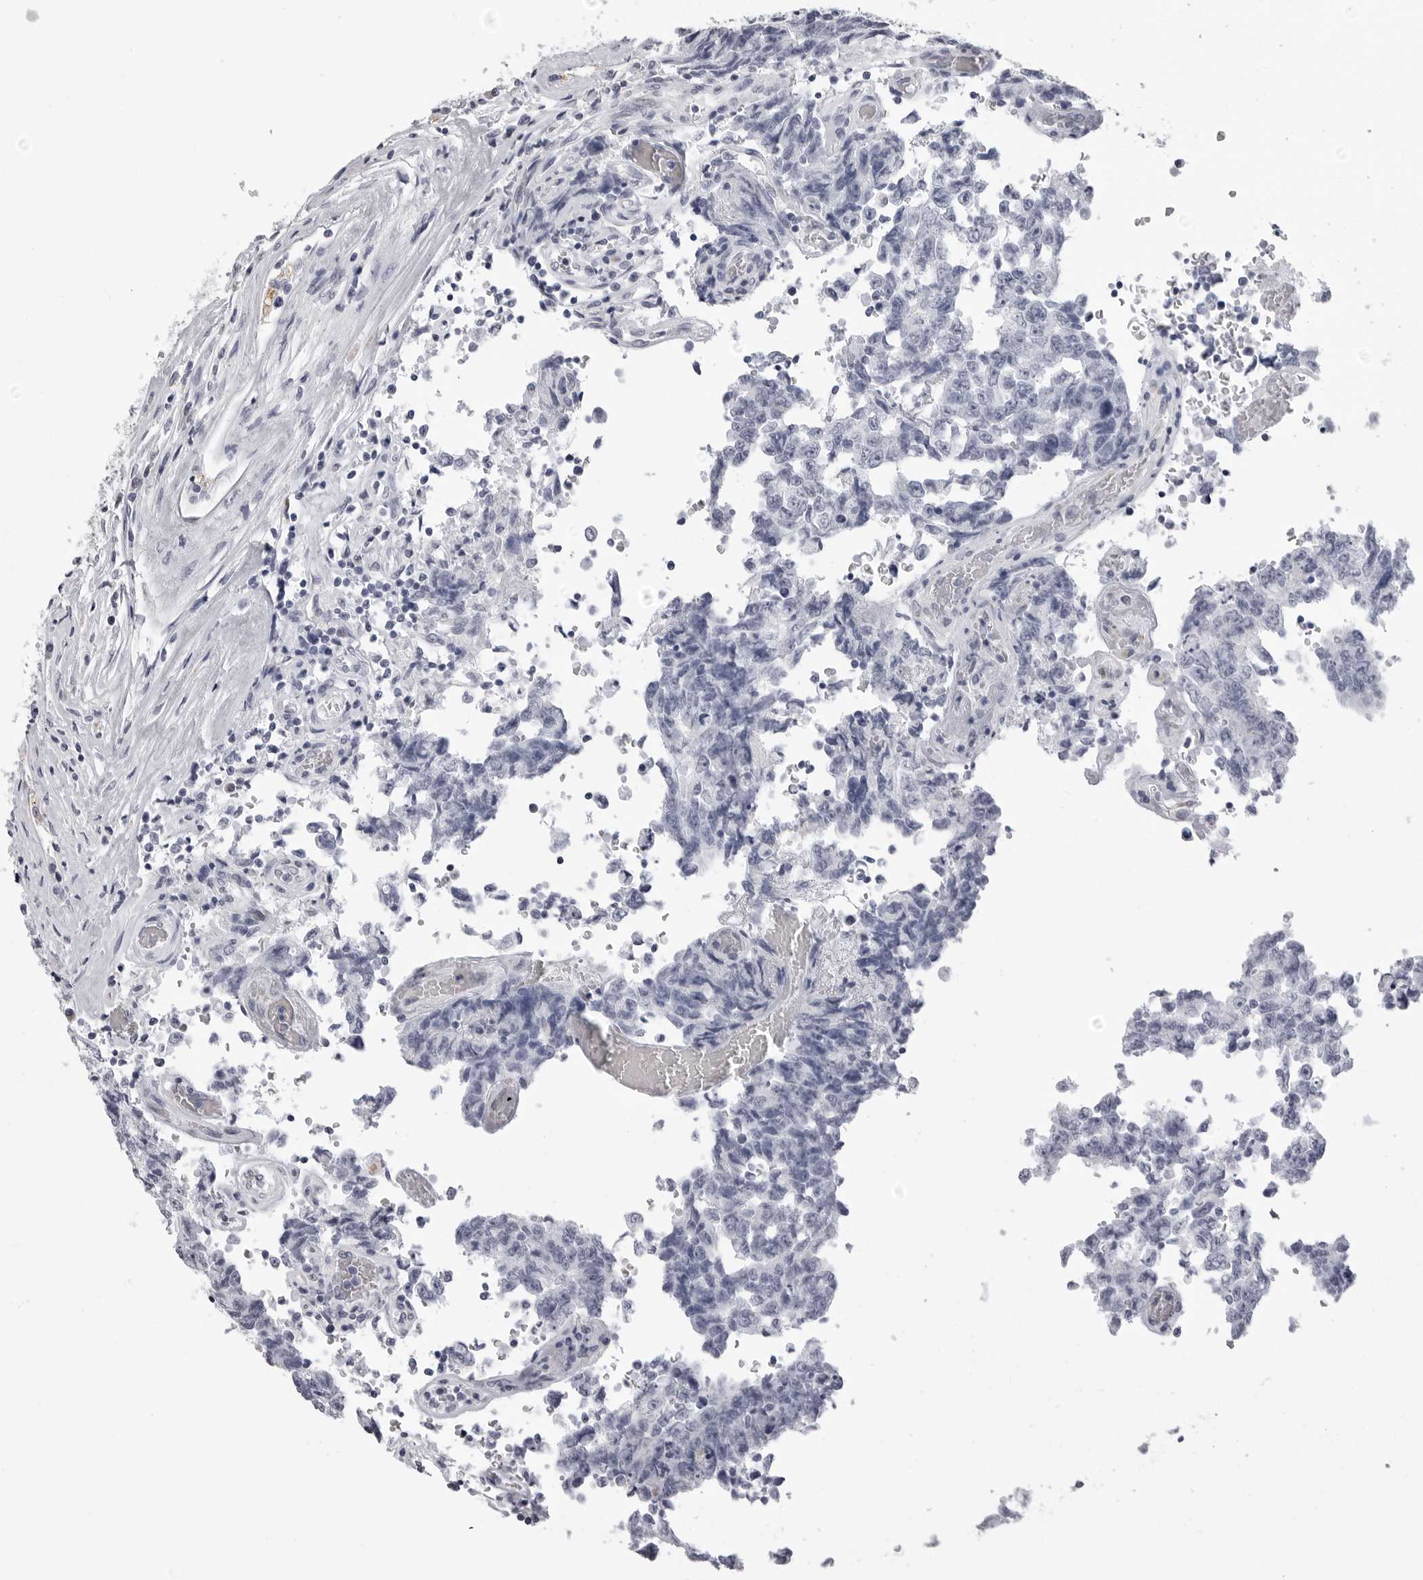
{"staining": {"intensity": "negative", "quantity": "none", "location": "none"}, "tissue": "testis cancer", "cell_type": "Tumor cells", "image_type": "cancer", "snomed": [{"axis": "morphology", "description": "Carcinoma, Embryonal, NOS"}, {"axis": "topography", "description": "Testis"}], "caption": "The immunohistochemistry histopathology image has no significant expression in tumor cells of embryonal carcinoma (testis) tissue. Brightfield microscopy of immunohistochemistry (IHC) stained with DAB (3,3'-diaminobenzidine) (brown) and hematoxylin (blue), captured at high magnification.", "gene": "LGALS4", "patient": {"sex": "male", "age": 26}}